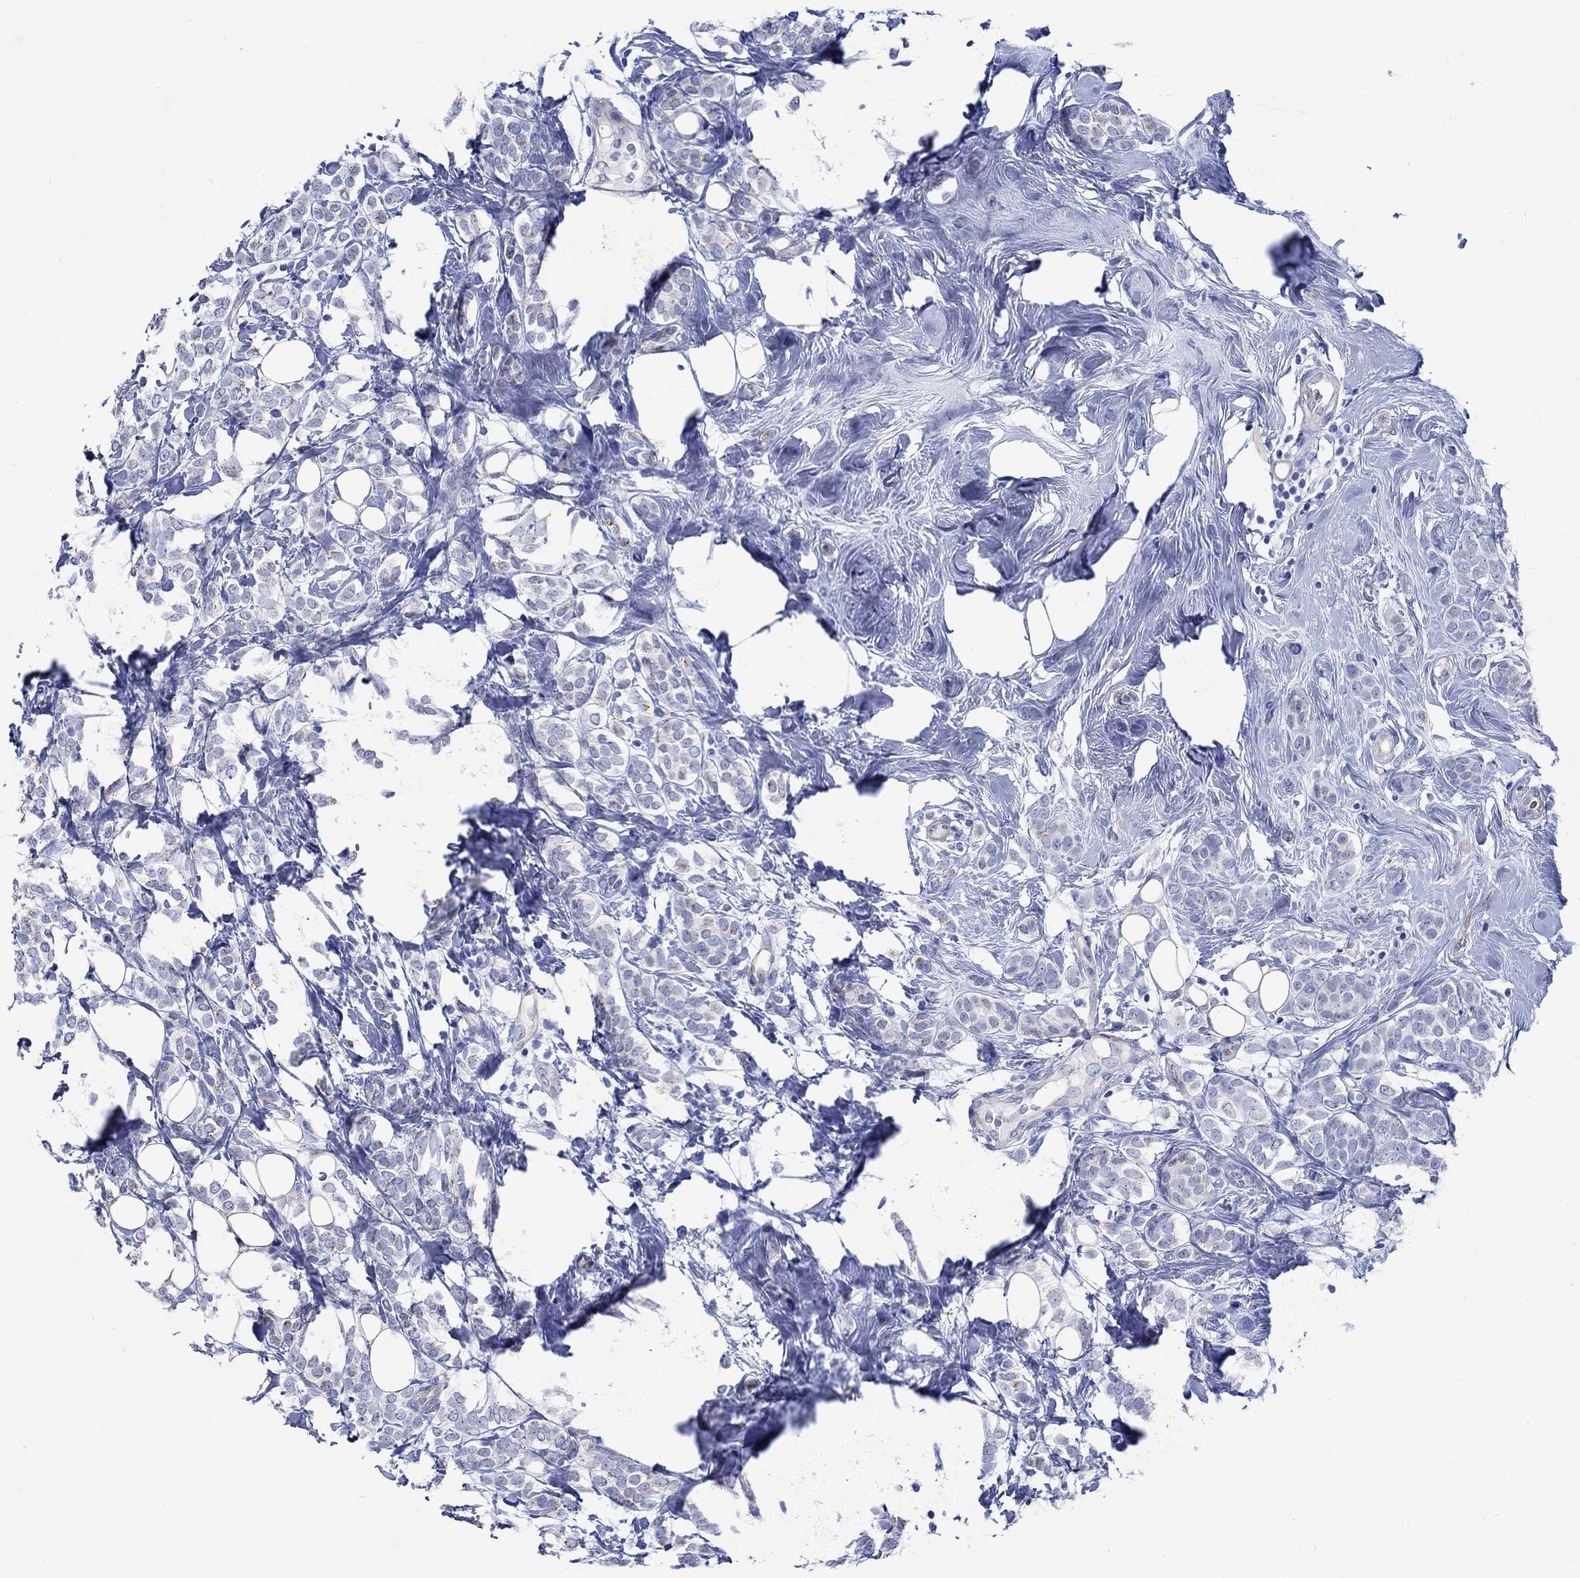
{"staining": {"intensity": "negative", "quantity": "none", "location": "none"}, "tissue": "breast cancer", "cell_type": "Tumor cells", "image_type": "cancer", "snomed": [{"axis": "morphology", "description": "Lobular carcinoma"}, {"axis": "topography", "description": "Breast"}], "caption": "DAB (3,3'-diaminobenzidine) immunohistochemical staining of breast cancer displays no significant staining in tumor cells.", "gene": "CPLX2", "patient": {"sex": "female", "age": 49}}